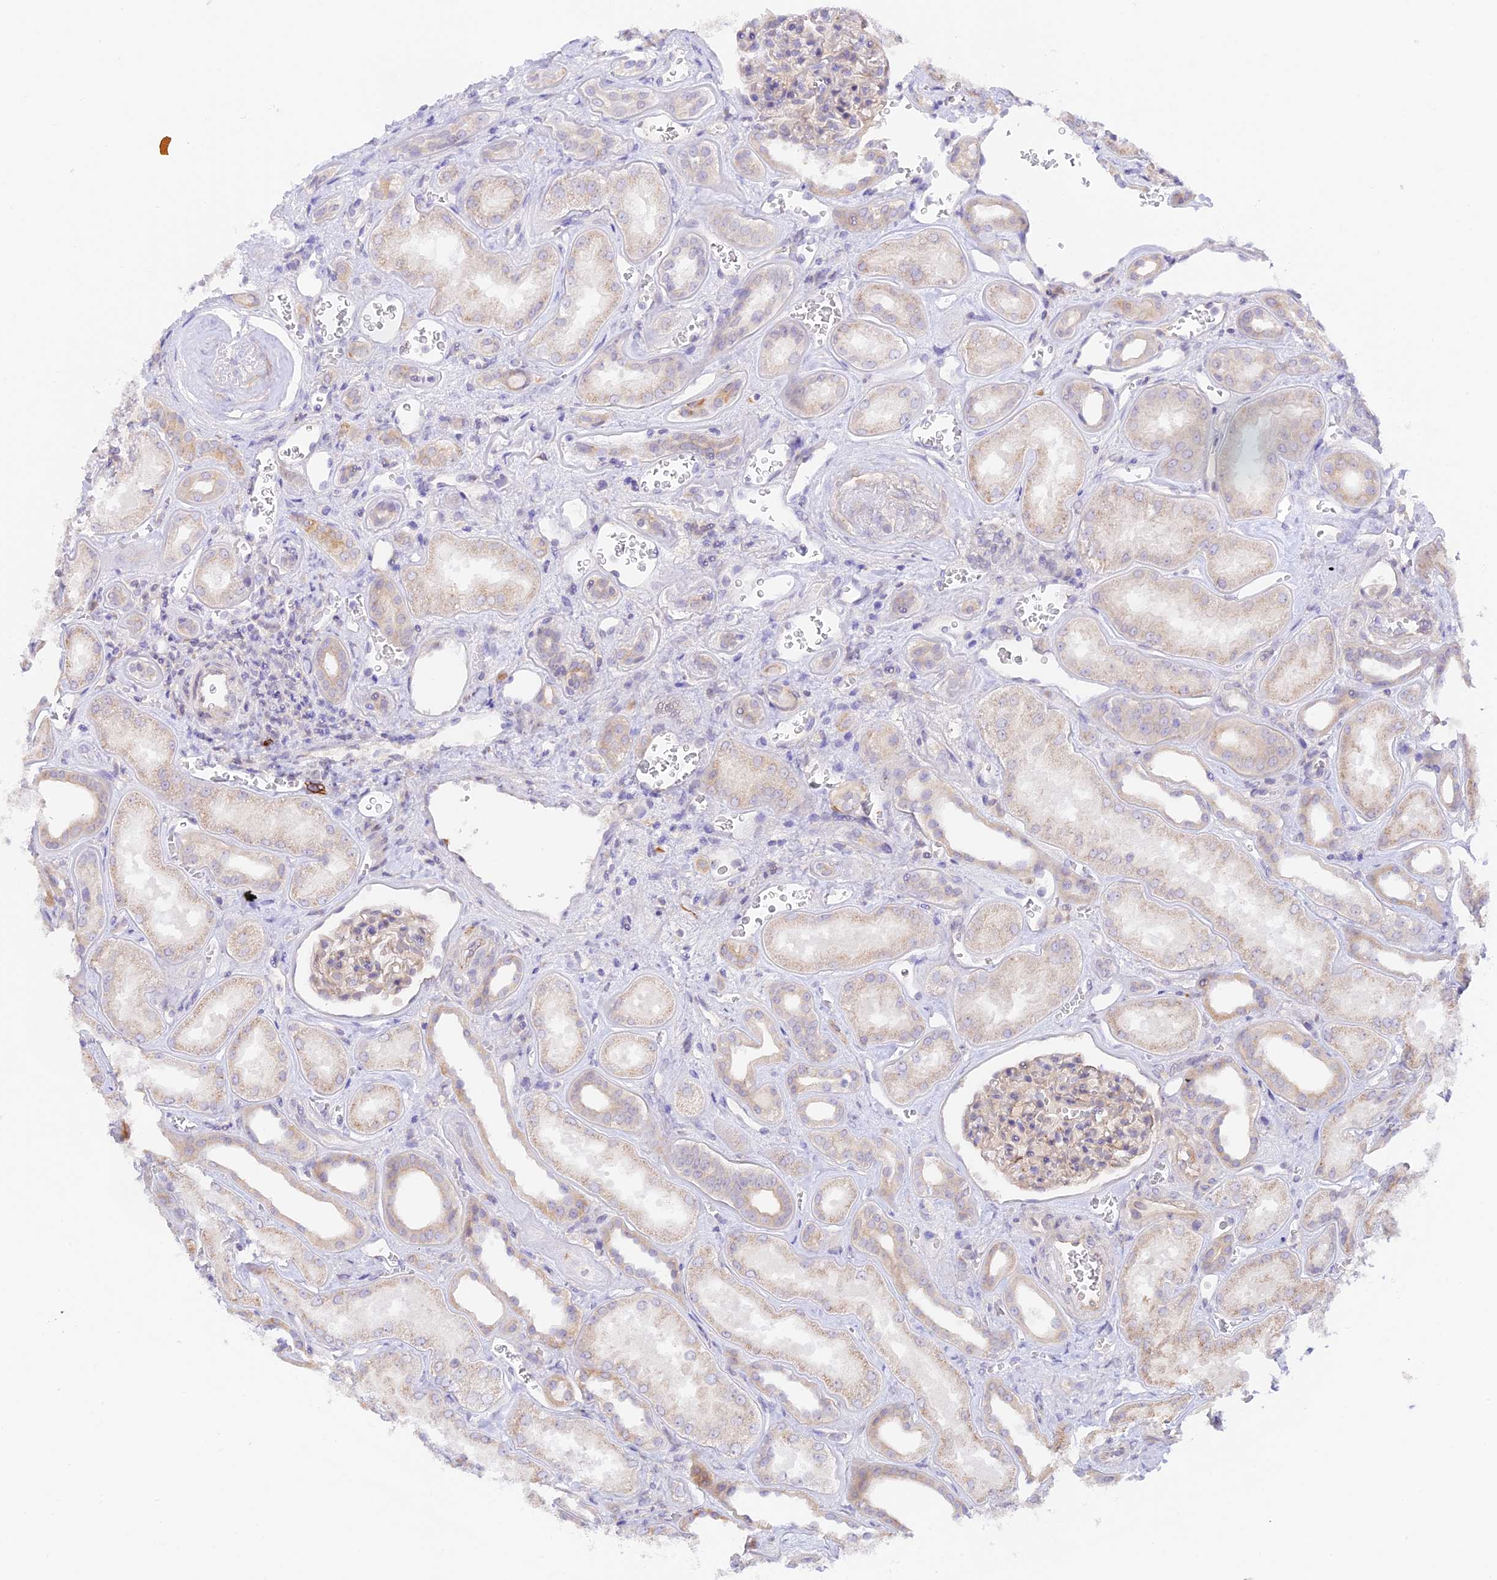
{"staining": {"intensity": "negative", "quantity": "none", "location": "none"}, "tissue": "kidney", "cell_type": "Cells in glomeruli", "image_type": "normal", "snomed": [{"axis": "morphology", "description": "Normal tissue, NOS"}, {"axis": "morphology", "description": "Adenocarcinoma, NOS"}, {"axis": "topography", "description": "Kidney"}], "caption": "The photomicrograph exhibits no significant staining in cells in glomeruli of kidney. Brightfield microscopy of immunohistochemistry stained with DAB (brown) and hematoxylin (blue), captured at high magnification.", "gene": "CAMSAP3", "patient": {"sex": "female", "age": 68}}